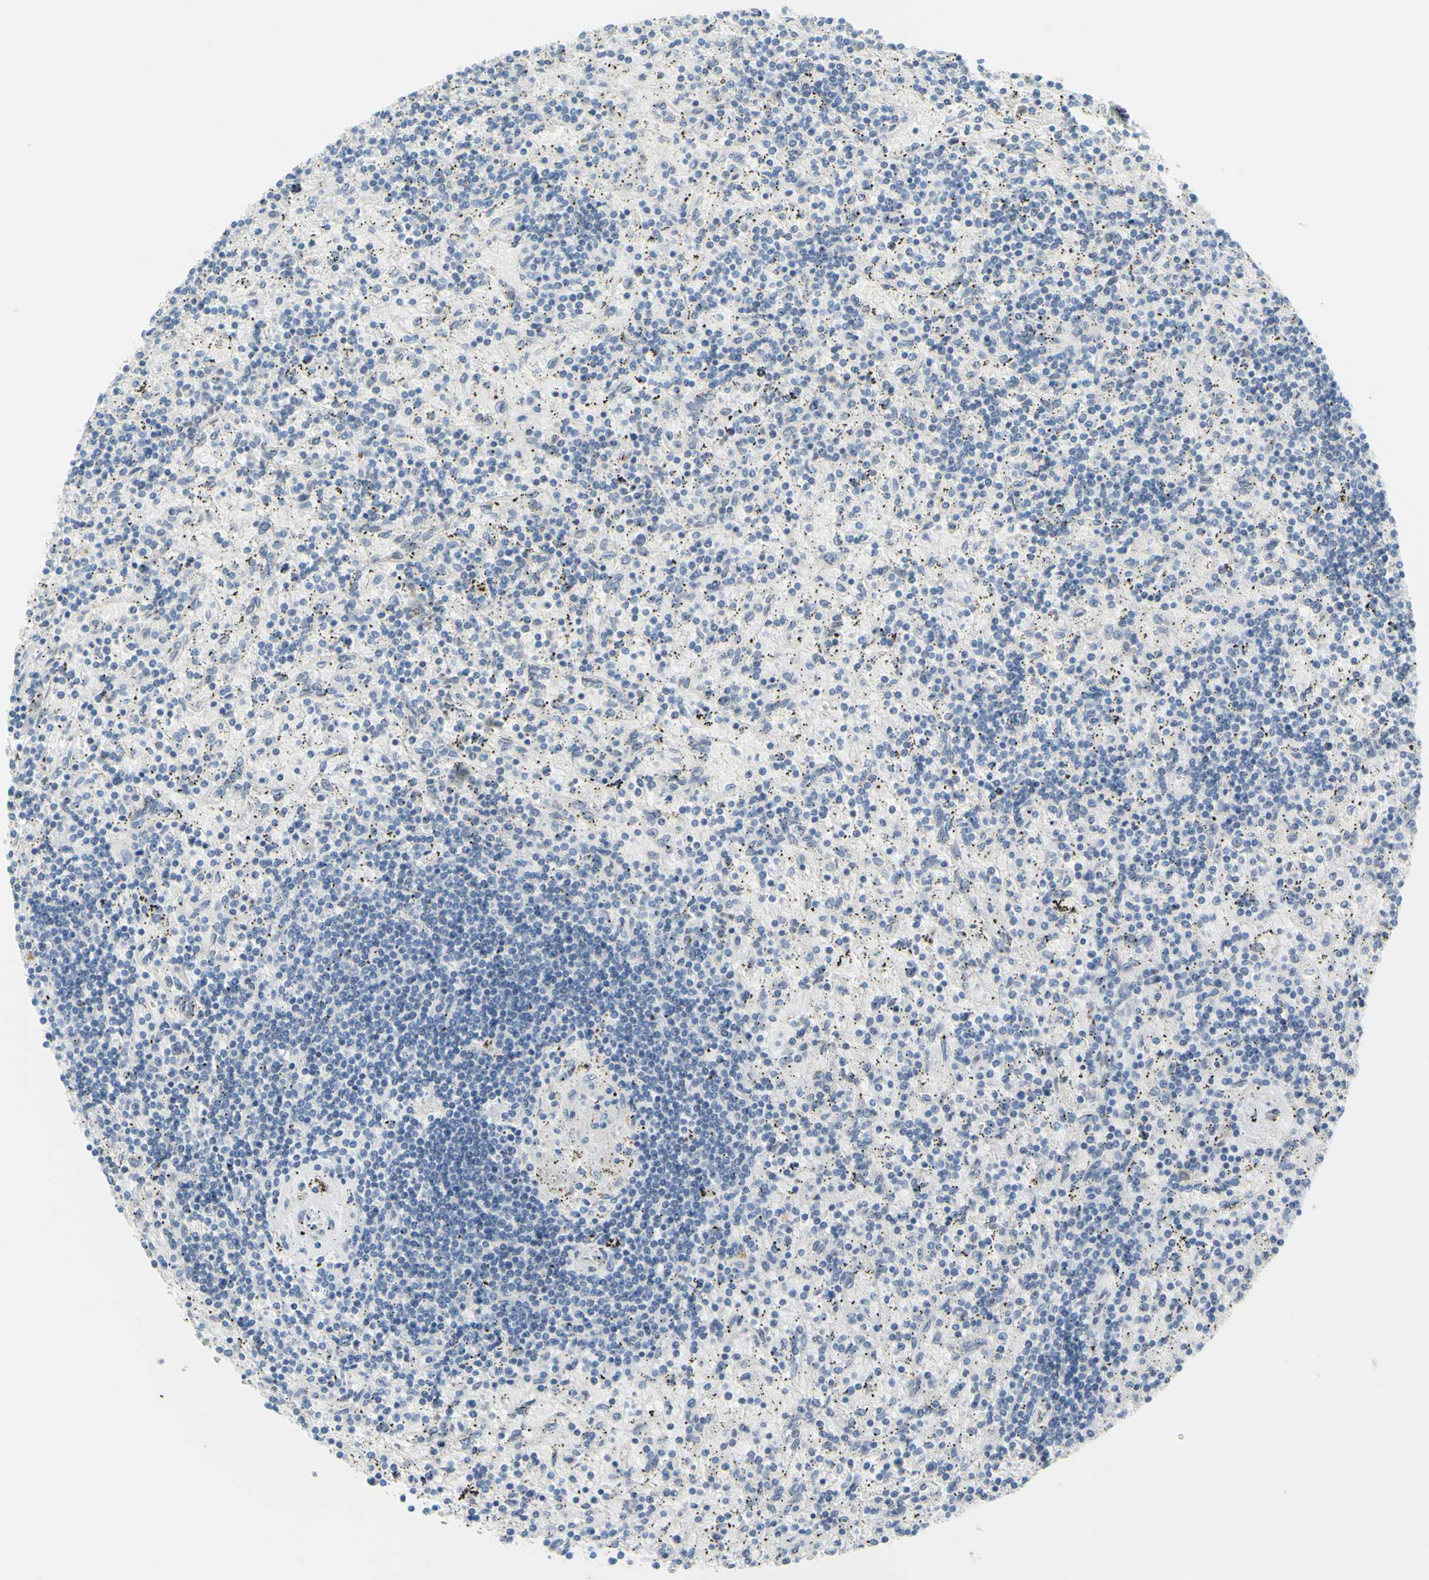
{"staining": {"intensity": "negative", "quantity": "none", "location": "none"}, "tissue": "lymphoma", "cell_type": "Tumor cells", "image_type": "cancer", "snomed": [{"axis": "morphology", "description": "Malignant lymphoma, non-Hodgkin's type, Low grade"}, {"axis": "topography", "description": "Spleen"}], "caption": "This is an immunohistochemistry (IHC) micrograph of lymphoma. There is no positivity in tumor cells.", "gene": "DCT", "patient": {"sex": "male", "age": 76}}